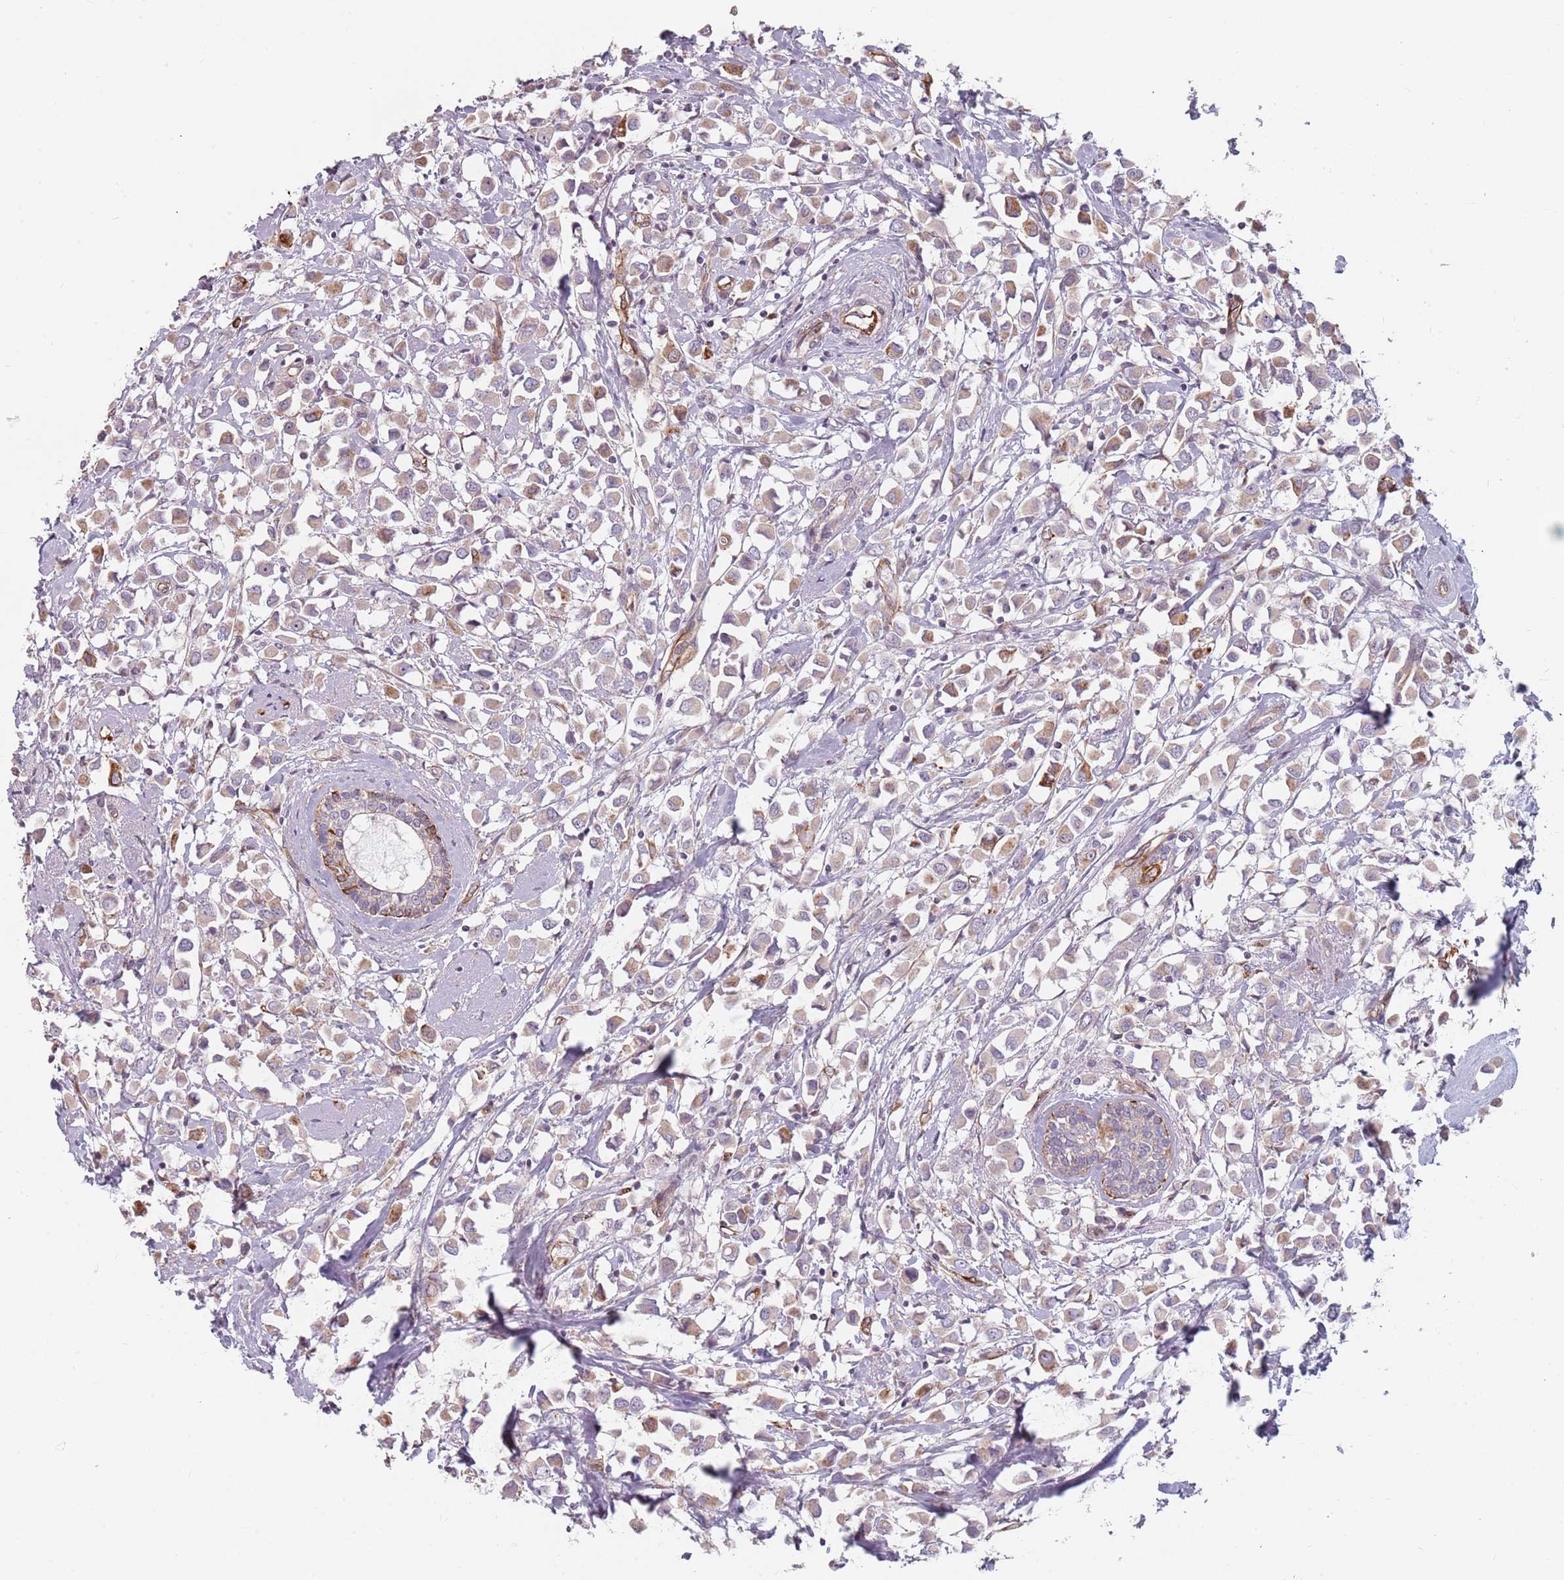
{"staining": {"intensity": "moderate", "quantity": ">75%", "location": "cytoplasmic/membranous"}, "tissue": "breast cancer", "cell_type": "Tumor cells", "image_type": "cancer", "snomed": [{"axis": "morphology", "description": "Duct carcinoma"}, {"axis": "topography", "description": "Breast"}], "caption": "Protein expression by immunohistochemistry demonstrates moderate cytoplasmic/membranous staining in approximately >75% of tumor cells in breast cancer.", "gene": "GAS2L3", "patient": {"sex": "female", "age": 61}}